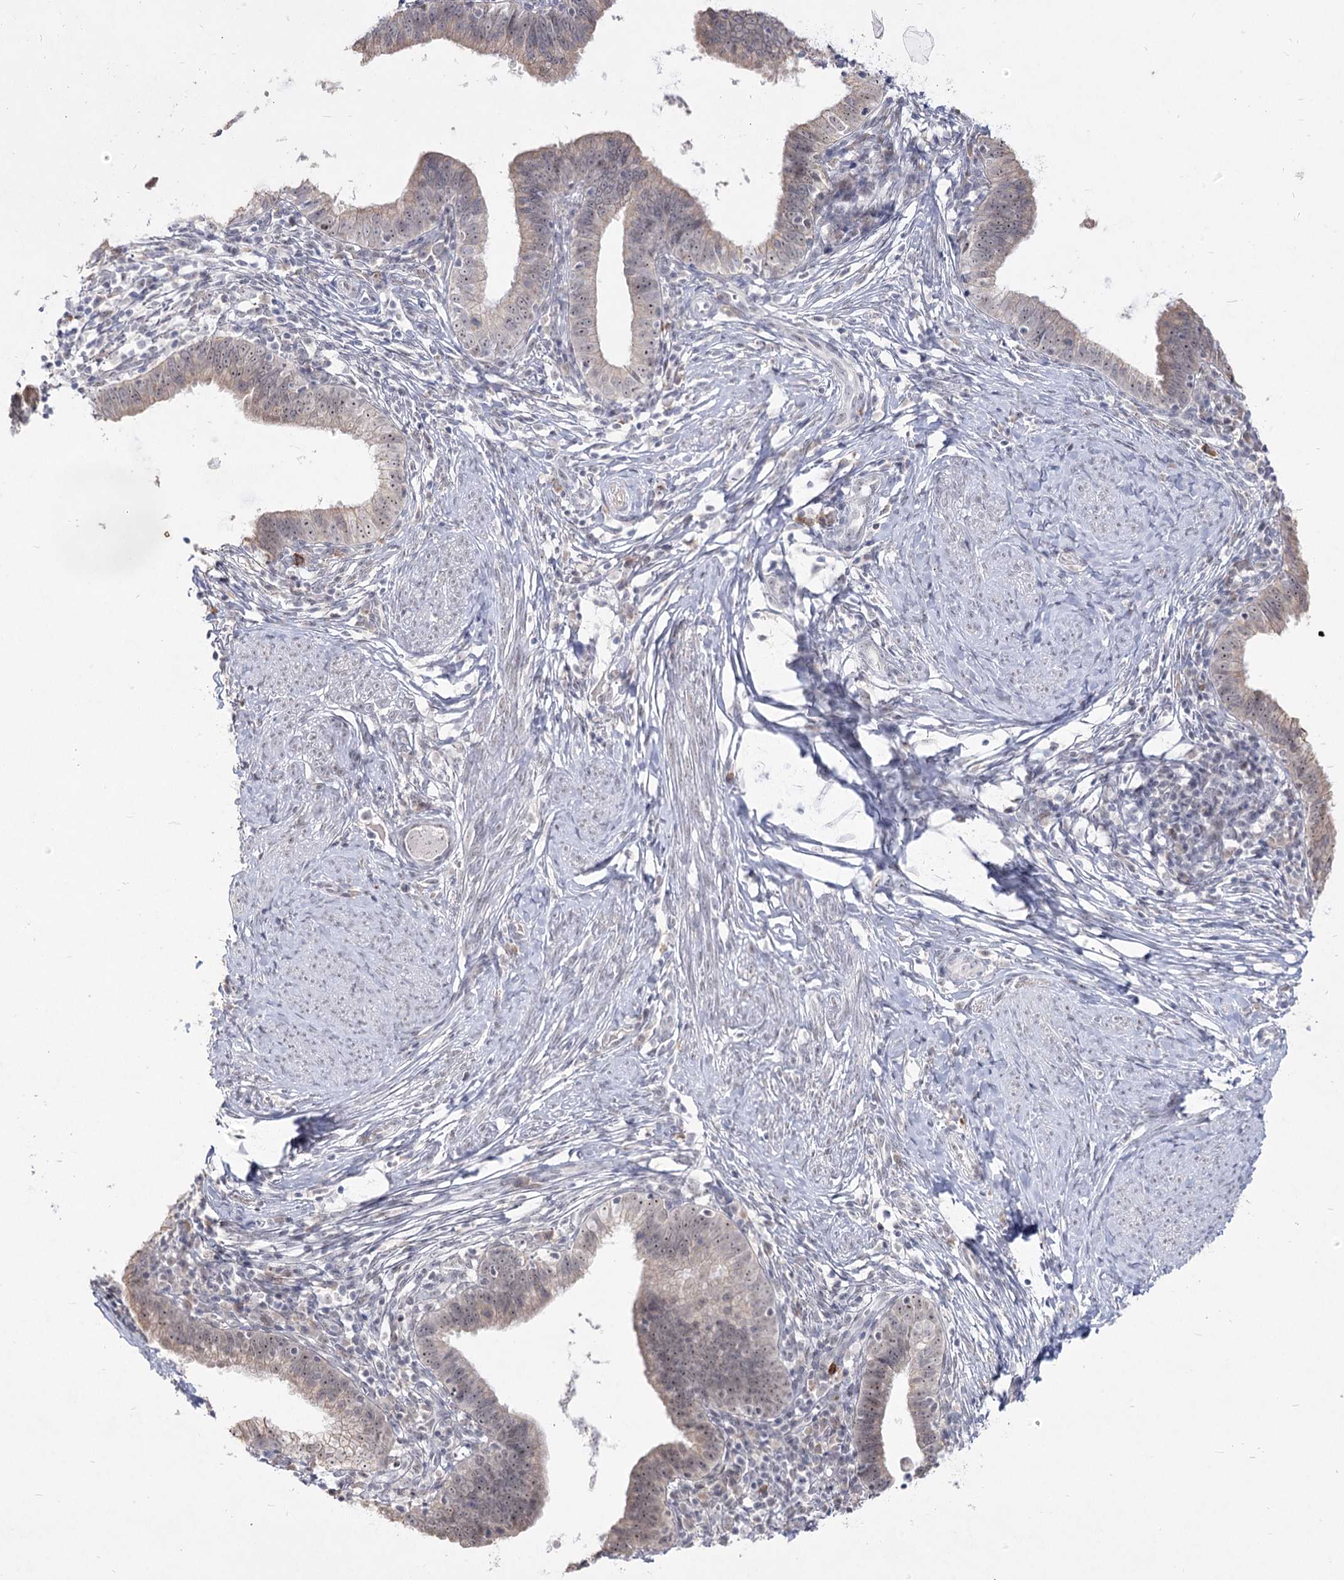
{"staining": {"intensity": "weak", "quantity": "<25%", "location": "cytoplasmic/membranous"}, "tissue": "cervical cancer", "cell_type": "Tumor cells", "image_type": "cancer", "snomed": [{"axis": "morphology", "description": "Adenocarcinoma, NOS"}, {"axis": "topography", "description": "Cervix"}], "caption": "Immunohistochemical staining of cervical cancer shows no significant positivity in tumor cells.", "gene": "DDX50", "patient": {"sex": "female", "age": 36}}